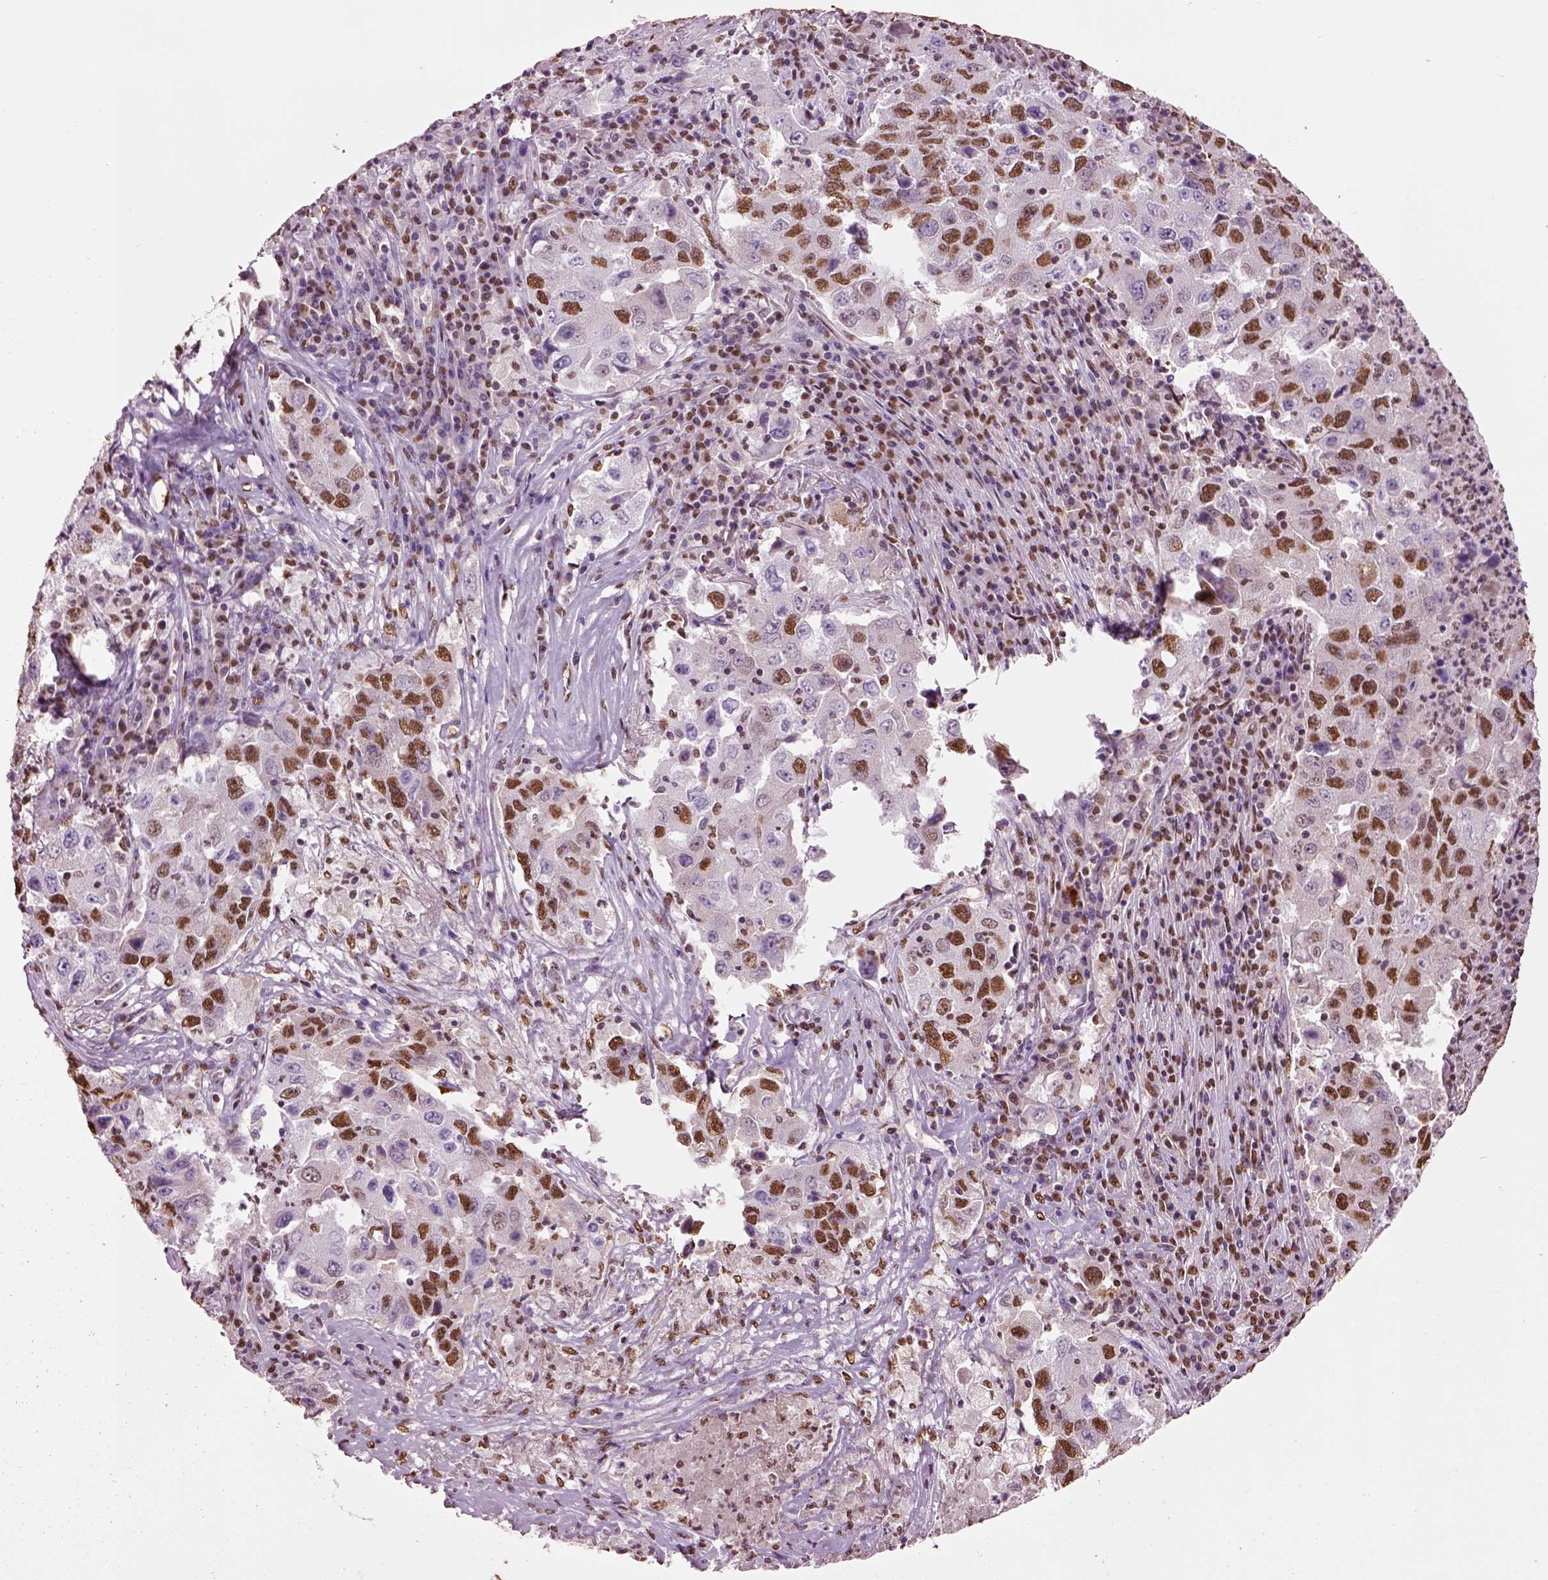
{"staining": {"intensity": "moderate", "quantity": ">75%", "location": "nuclear"}, "tissue": "lung cancer", "cell_type": "Tumor cells", "image_type": "cancer", "snomed": [{"axis": "morphology", "description": "Adenocarcinoma, NOS"}, {"axis": "topography", "description": "Lung"}], "caption": "DAB (3,3'-diaminobenzidine) immunohistochemical staining of human lung cancer (adenocarcinoma) reveals moderate nuclear protein staining in about >75% of tumor cells.", "gene": "DDX3X", "patient": {"sex": "male", "age": 73}}